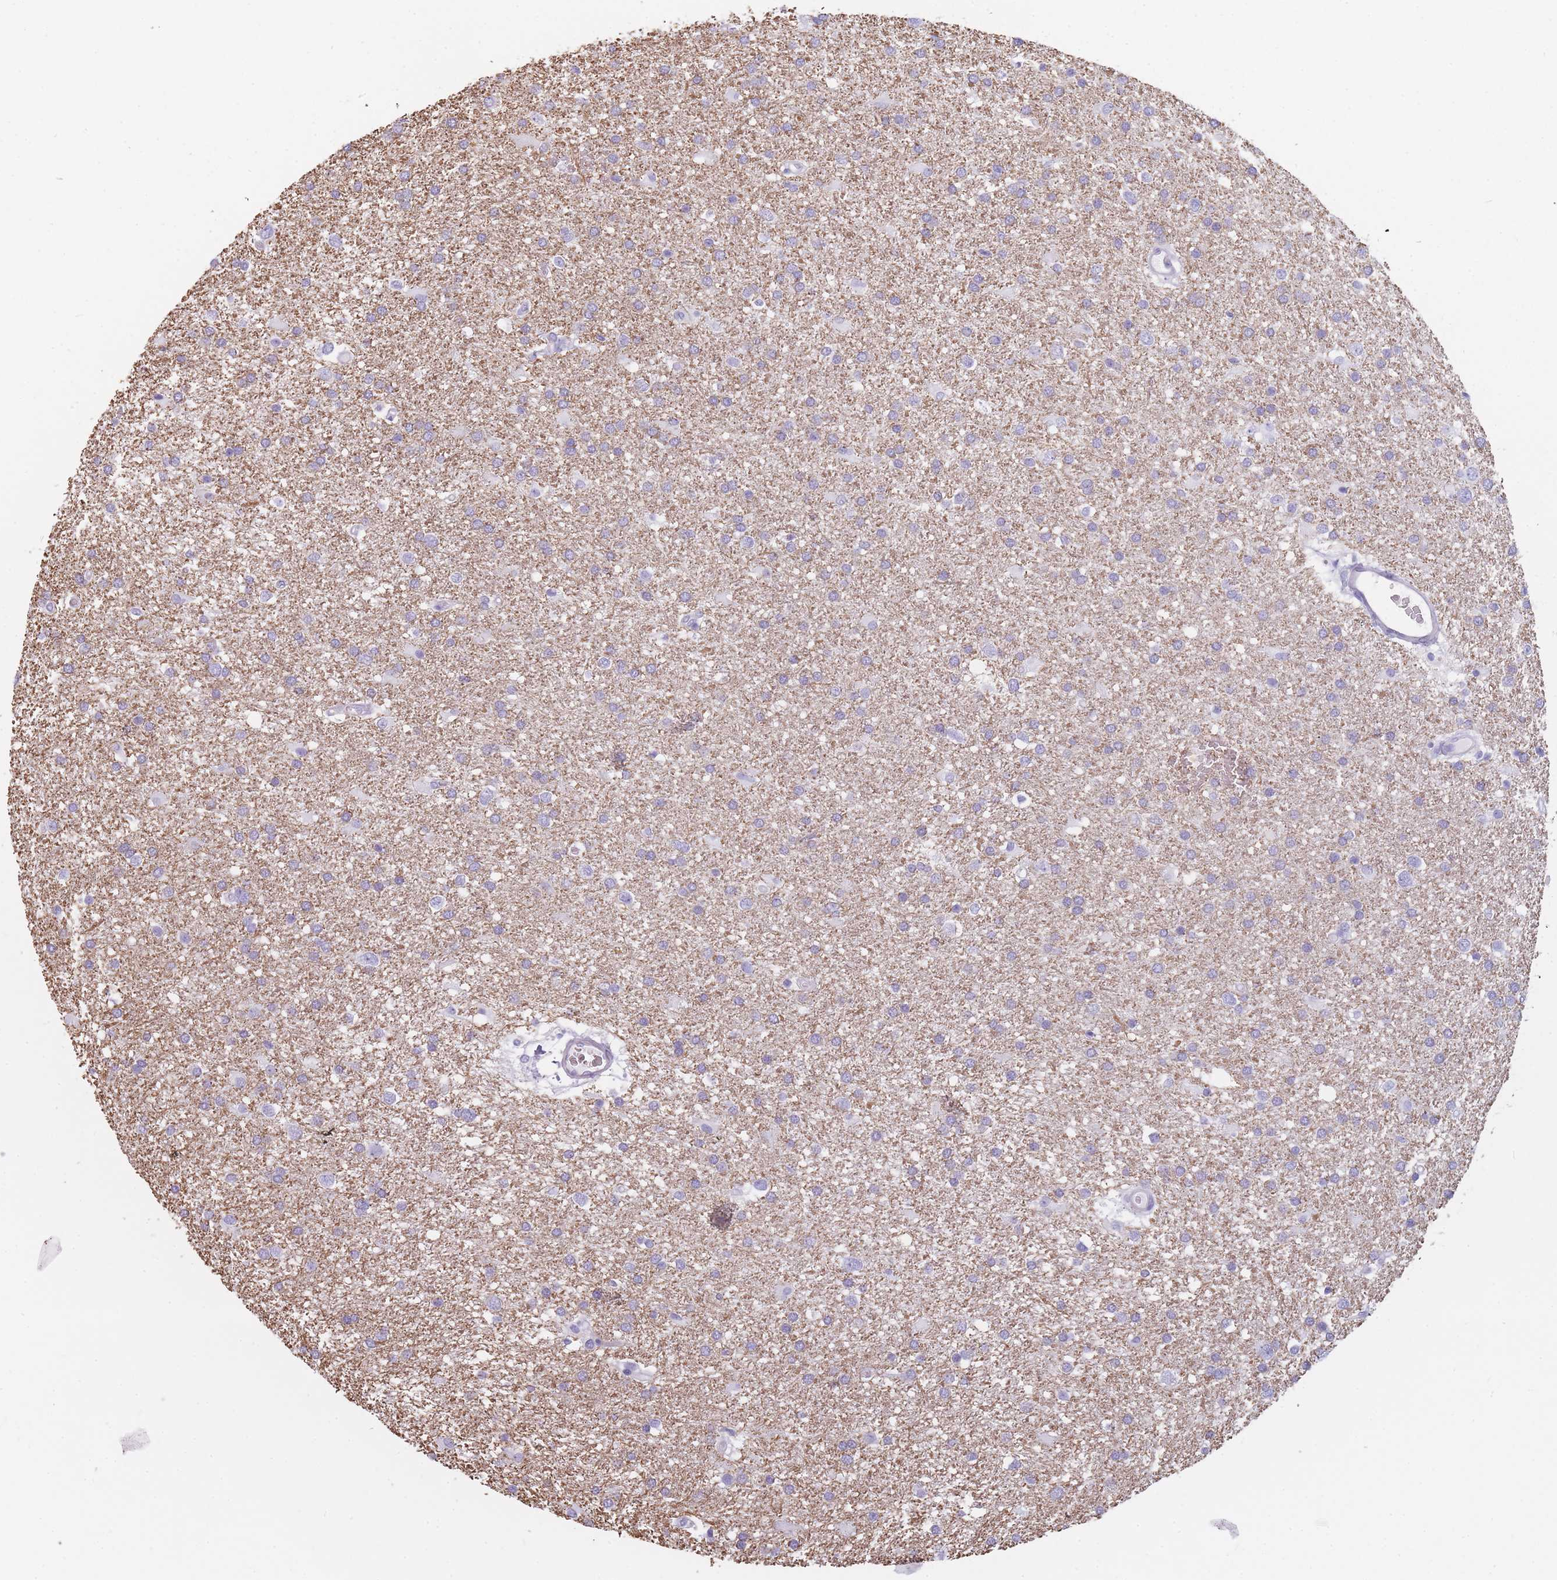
{"staining": {"intensity": "negative", "quantity": "none", "location": "none"}, "tissue": "glioma", "cell_type": "Tumor cells", "image_type": "cancer", "snomed": [{"axis": "morphology", "description": "Glioma, malignant, Low grade"}, {"axis": "topography", "description": "Brain"}], "caption": "Immunohistochemistry (IHC) photomicrograph of low-grade glioma (malignant) stained for a protein (brown), which displays no staining in tumor cells.", "gene": "CR1L", "patient": {"sex": "female", "age": 32}}